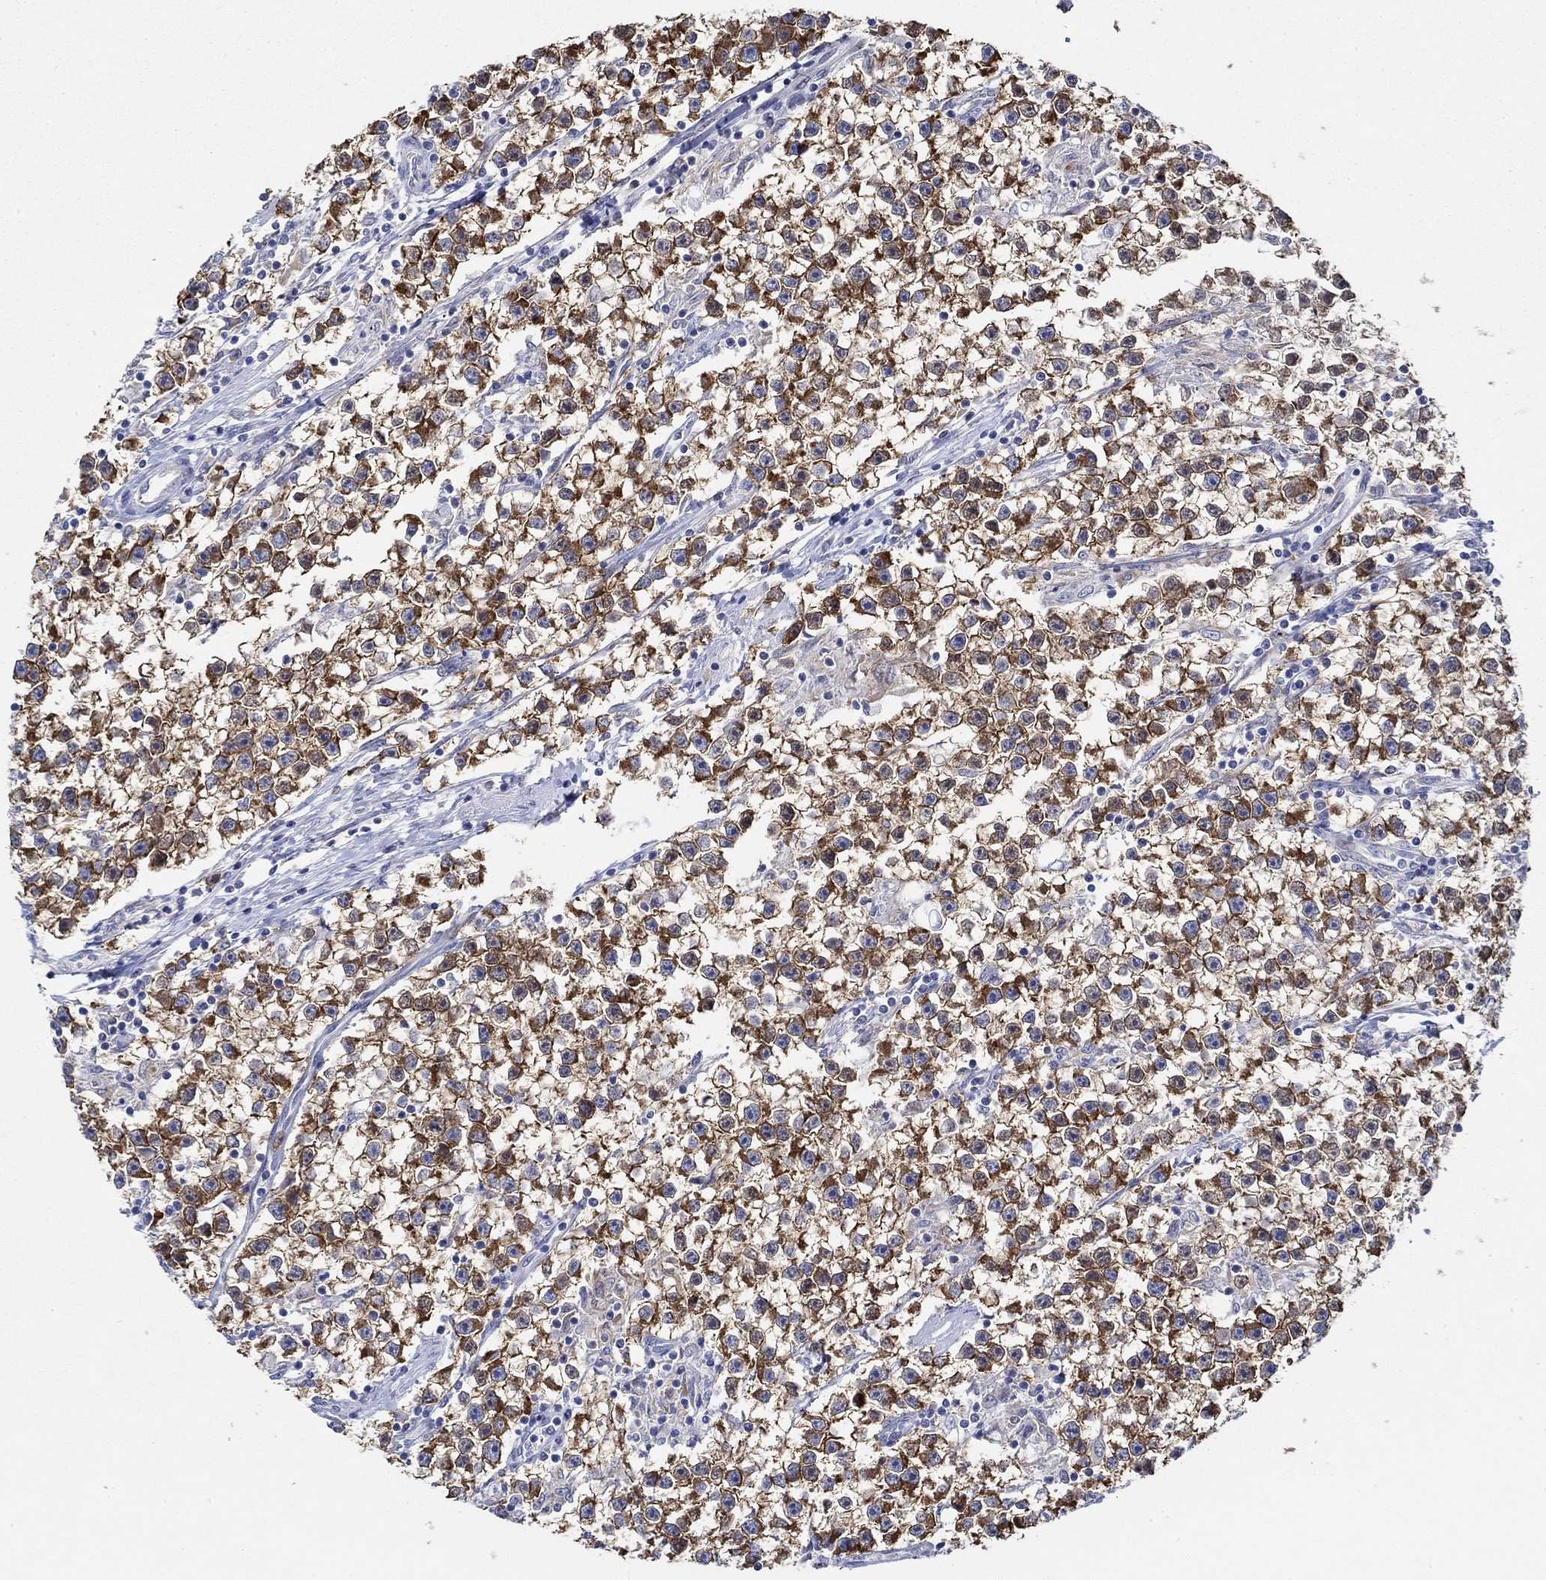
{"staining": {"intensity": "strong", "quantity": ">75%", "location": "cytoplasmic/membranous"}, "tissue": "testis cancer", "cell_type": "Tumor cells", "image_type": "cancer", "snomed": [{"axis": "morphology", "description": "Seminoma, NOS"}, {"axis": "topography", "description": "Testis"}], "caption": "A high amount of strong cytoplasmic/membranous expression is appreciated in about >75% of tumor cells in seminoma (testis) tissue. (Stains: DAB in brown, nuclei in blue, Microscopy: brightfield microscopy at high magnification).", "gene": "SLC27A3", "patient": {"sex": "male", "age": 59}}